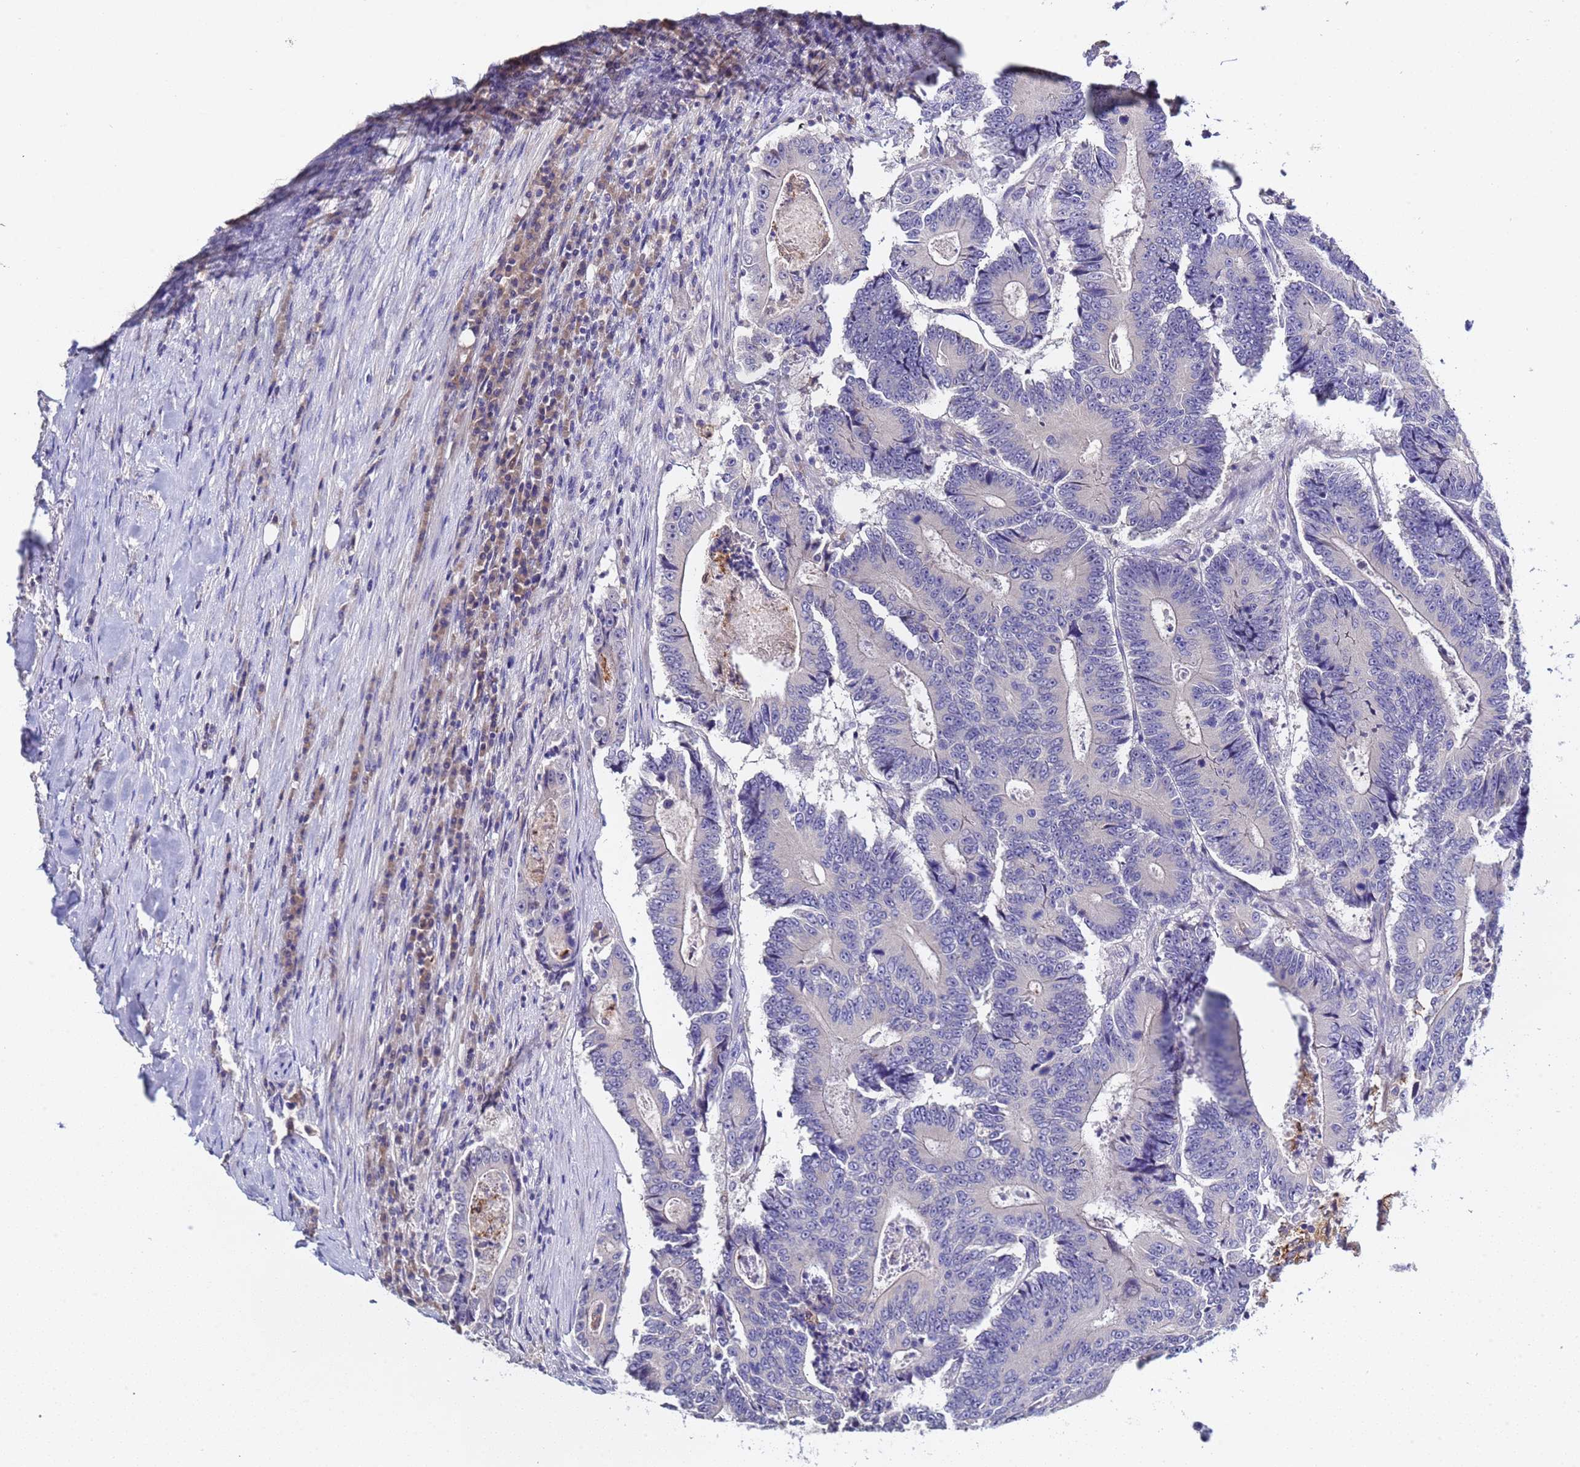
{"staining": {"intensity": "negative", "quantity": "none", "location": "none"}, "tissue": "colorectal cancer", "cell_type": "Tumor cells", "image_type": "cancer", "snomed": [{"axis": "morphology", "description": "Adenocarcinoma, NOS"}, {"axis": "topography", "description": "Colon"}], "caption": "Tumor cells are negative for brown protein staining in colorectal cancer (adenocarcinoma).", "gene": "ELMOD2", "patient": {"sex": "male", "age": 83}}